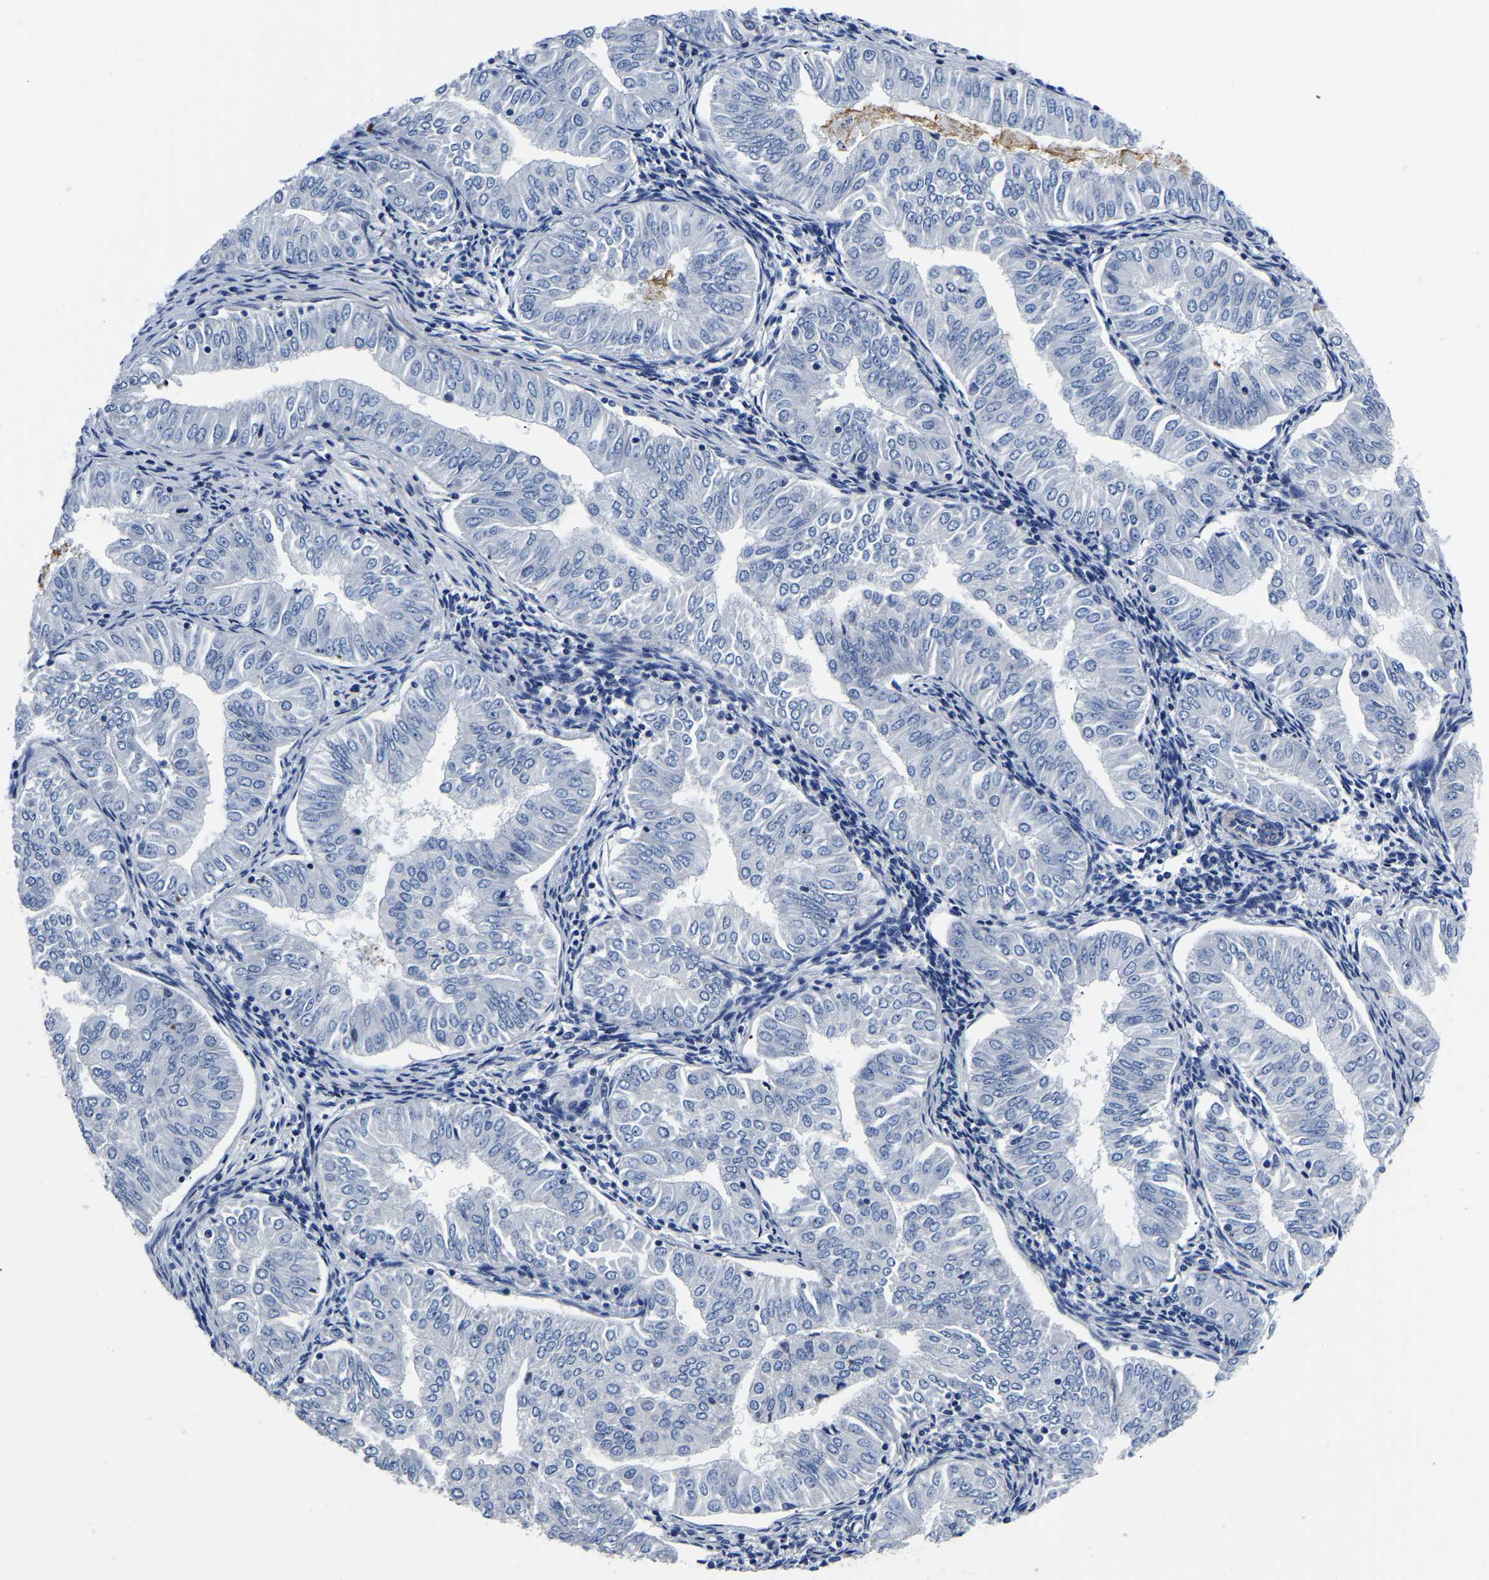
{"staining": {"intensity": "negative", "quantity": "none", "location": "none"}, "tissue": "endometrial cancer", "cell_type": "Tumor cells", "image_type": "cancer", "snomed": [{"axis": "morphology", "description": "Normal tissue, NOS"}, {"axis": "morphology", "description": "Adenocarcinoma, NOS"}, {"axis": "topography", "description": "Endometrium"}], "caption": "This photomicrograph is of endometrial cancer (adenocarcinoma) stained with immunohistochemistry (IHC) to label a protein in brown with the nuclei are counter-stained blue. There is no expression in tumor cells. Brightfield microscopy of IHC stained with DAB (3,3'-diaminobenzidine) (brown) and hematoxylin (blue), captured at high magnification.", "gene": "KCTD17", "patient": {"sex": "female", "age": 53}}